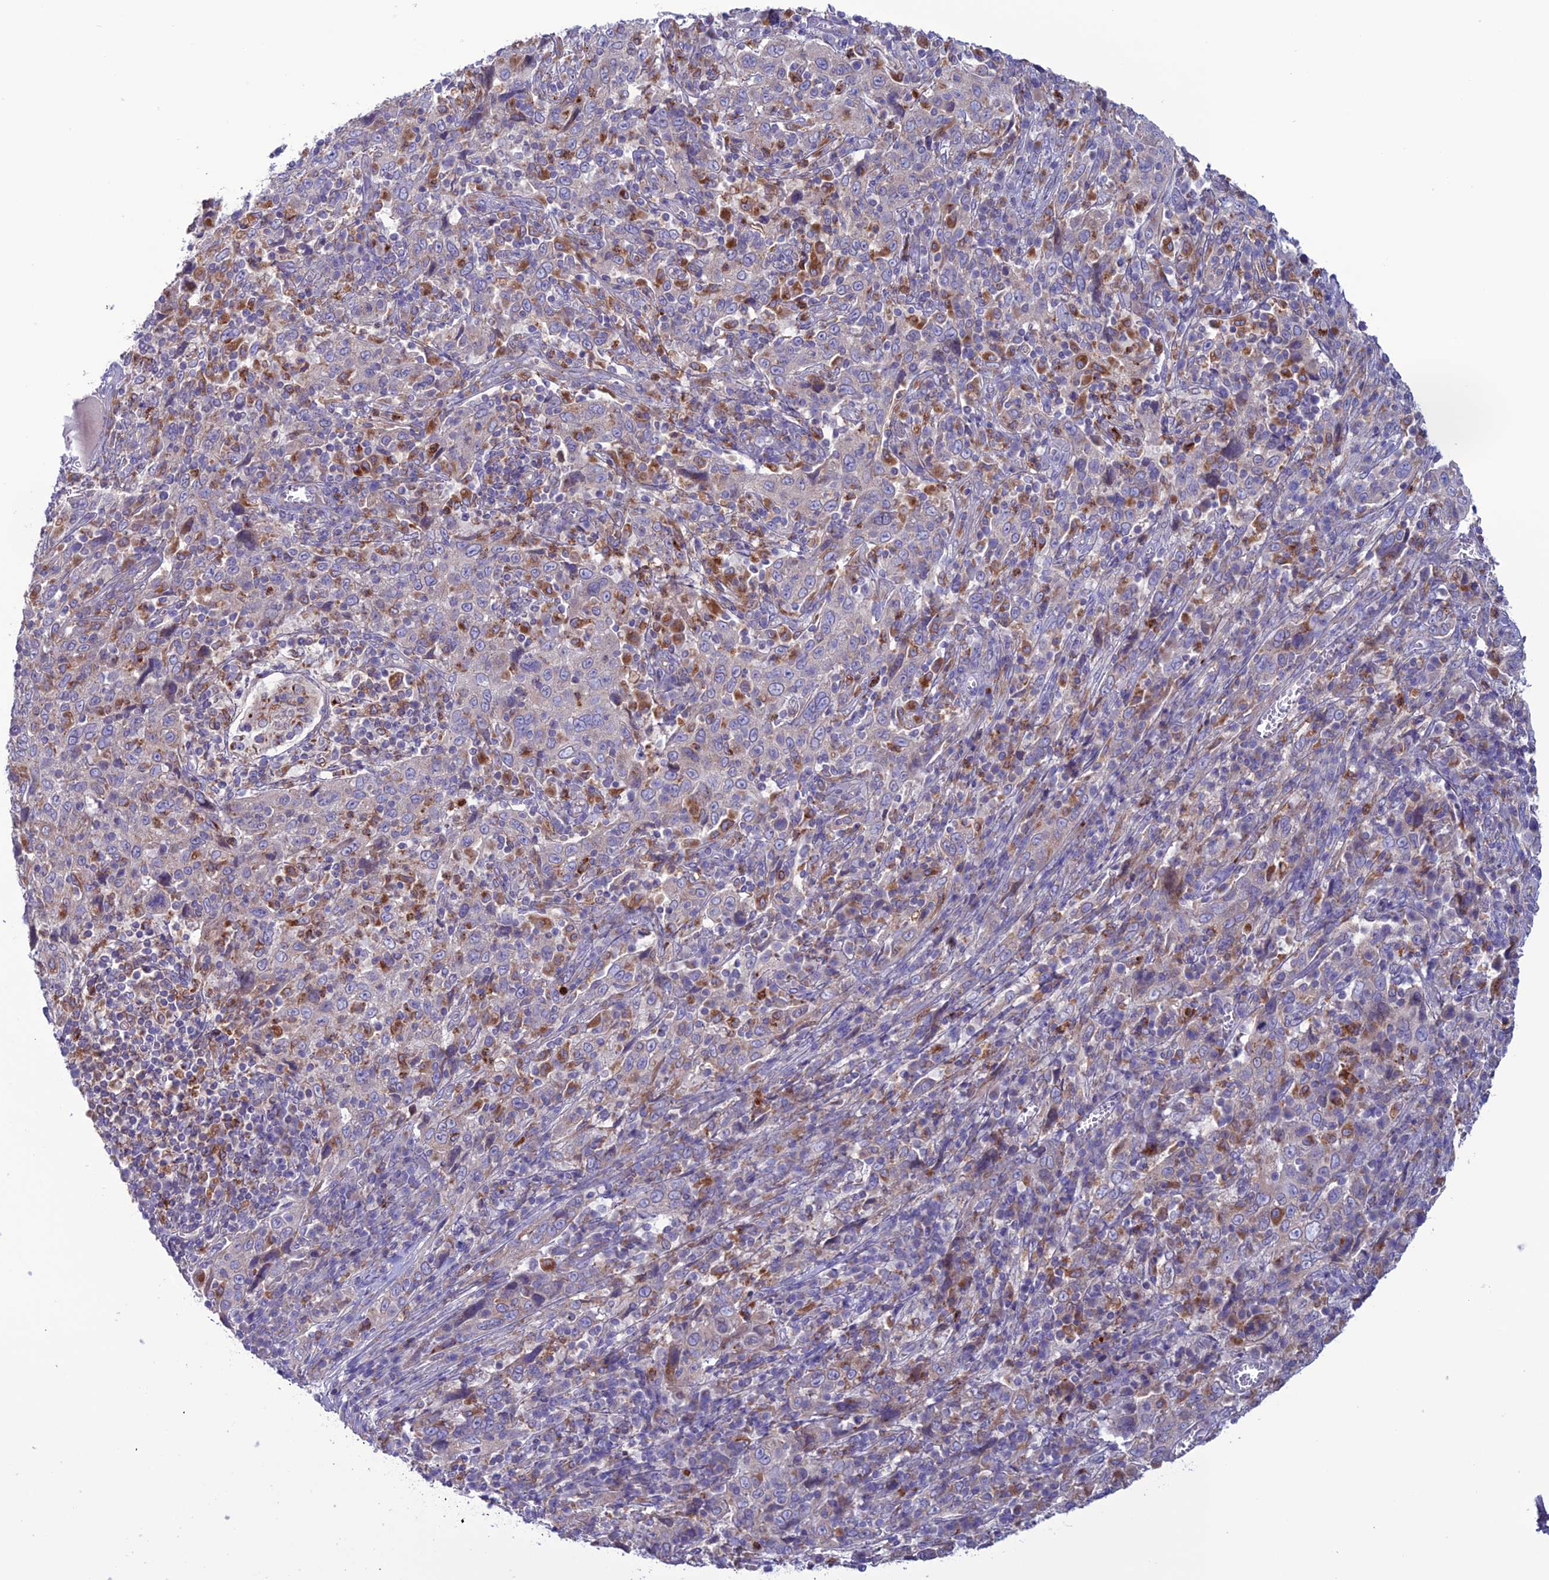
{"staining": {"intensity": "negative", "quantity": "none", "location": "none"}, "tissue": "cervical cancer", "cell_type": "Tumor cells", "image_type": "cancer", "snomed": [{"axis": "morphology", "description": "Squamous cell carcinoma, NOS"}, {"axis": "topography", "description": "Cervix"}], "caption": "Human cervical cancer stained for a protein using IHC displays no positivity in tumor cells.", "gene": "CLCN7", "patient": {"sex": "female", "age": 46}}